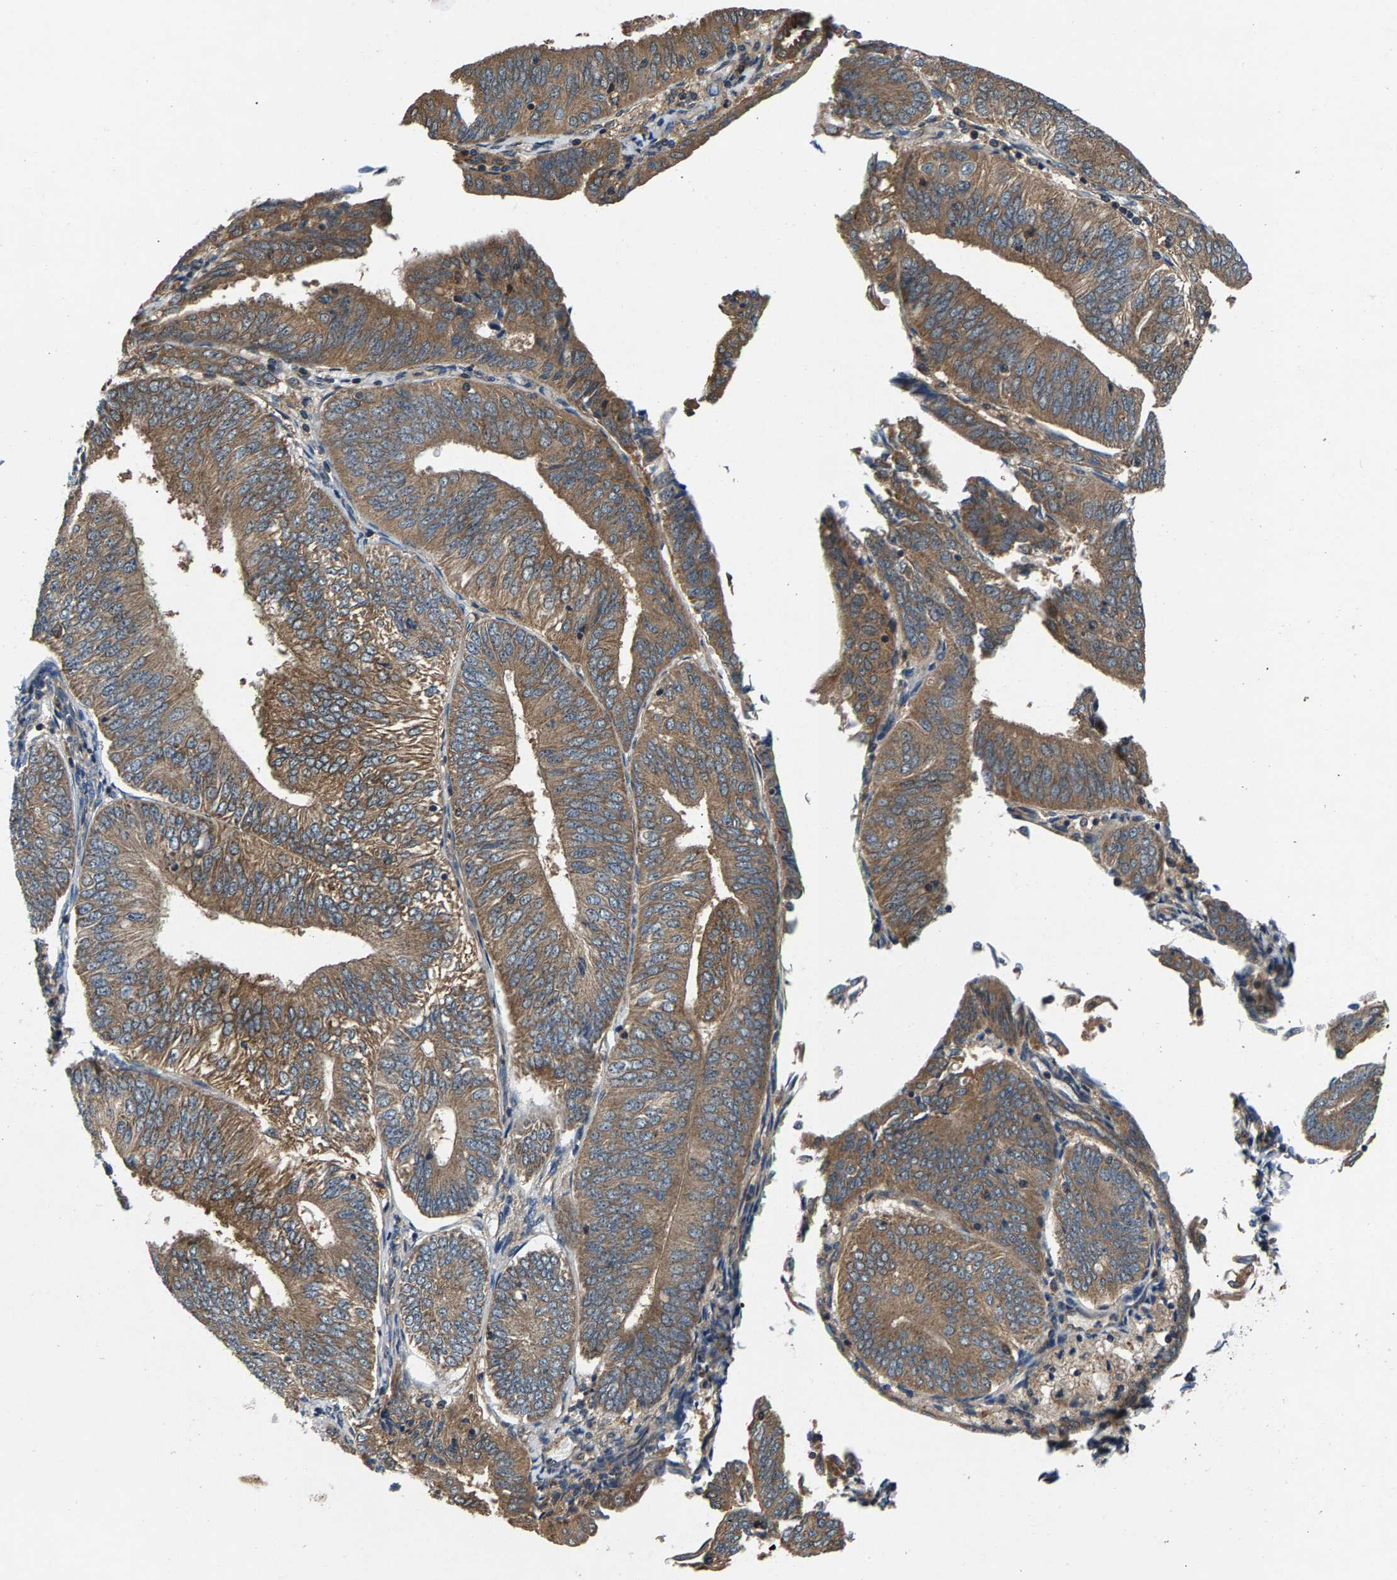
{"staining": {"intensity": "moderate", "quantity": ">75%", "location": "cytoplasmic/membranous"}, "tissue": "endometrial cancer", "cell_type": "Tumor cells", "image_type": "cancer", "snomed": [{"axis": "morphology", "description": "Adenocarcinoma, NOS"}, {"axis": "topography", "description": "Endometrium"}], "caption": "Protein staining reveals moderate cytoplasmic/membranous expression in about >75% of tumor cells in endometrial cancer.", "gene": "FAM78A", "patient": {"sex": "female", "age": 58}}